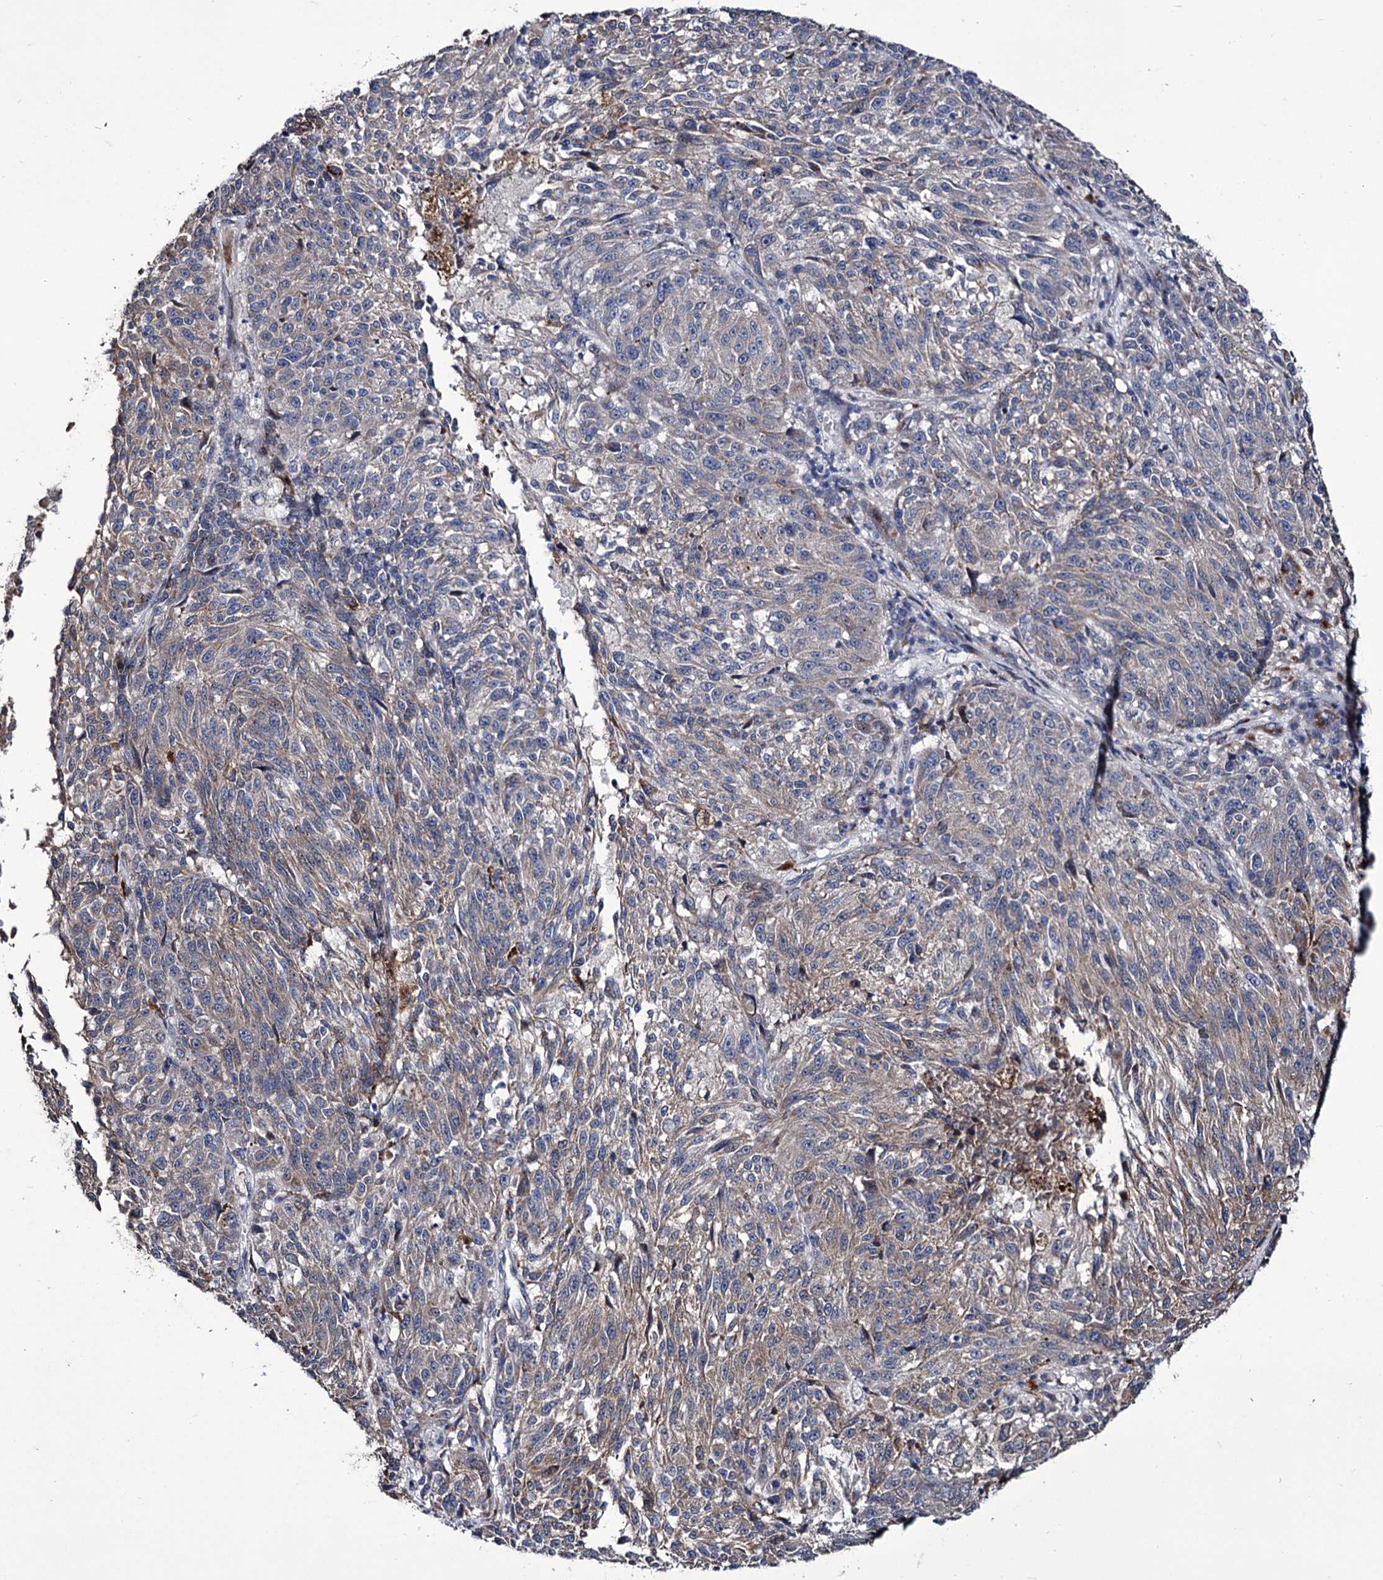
{"staining": {"intensity": "weak", "quantity": "25%-75%", "location": "cytoplasmic/membranous"}, "tissue": "melanoma", "cell_type": "Tumor cells", "image_type": "cancer", "snomed": [{"axis": "morphology", "description": "Malignant melanoma, NOS"}, {"axis": "topography", "description": "Skin"}], "caption": "An immunohistochemistry (IHC) photomicrograph of neoplastic tissue is shown. Protein staining in brown highlights weak cytoplasmic/membranous positivity in melanoma within tumor cells. The protein of interest is stained brown, and the nuclei are stained in blue (DAB IHC with brightfield microscopy, high magnification).", "gene": "TUBGCP5", "patient": {"sex": "male", "age": 53}}